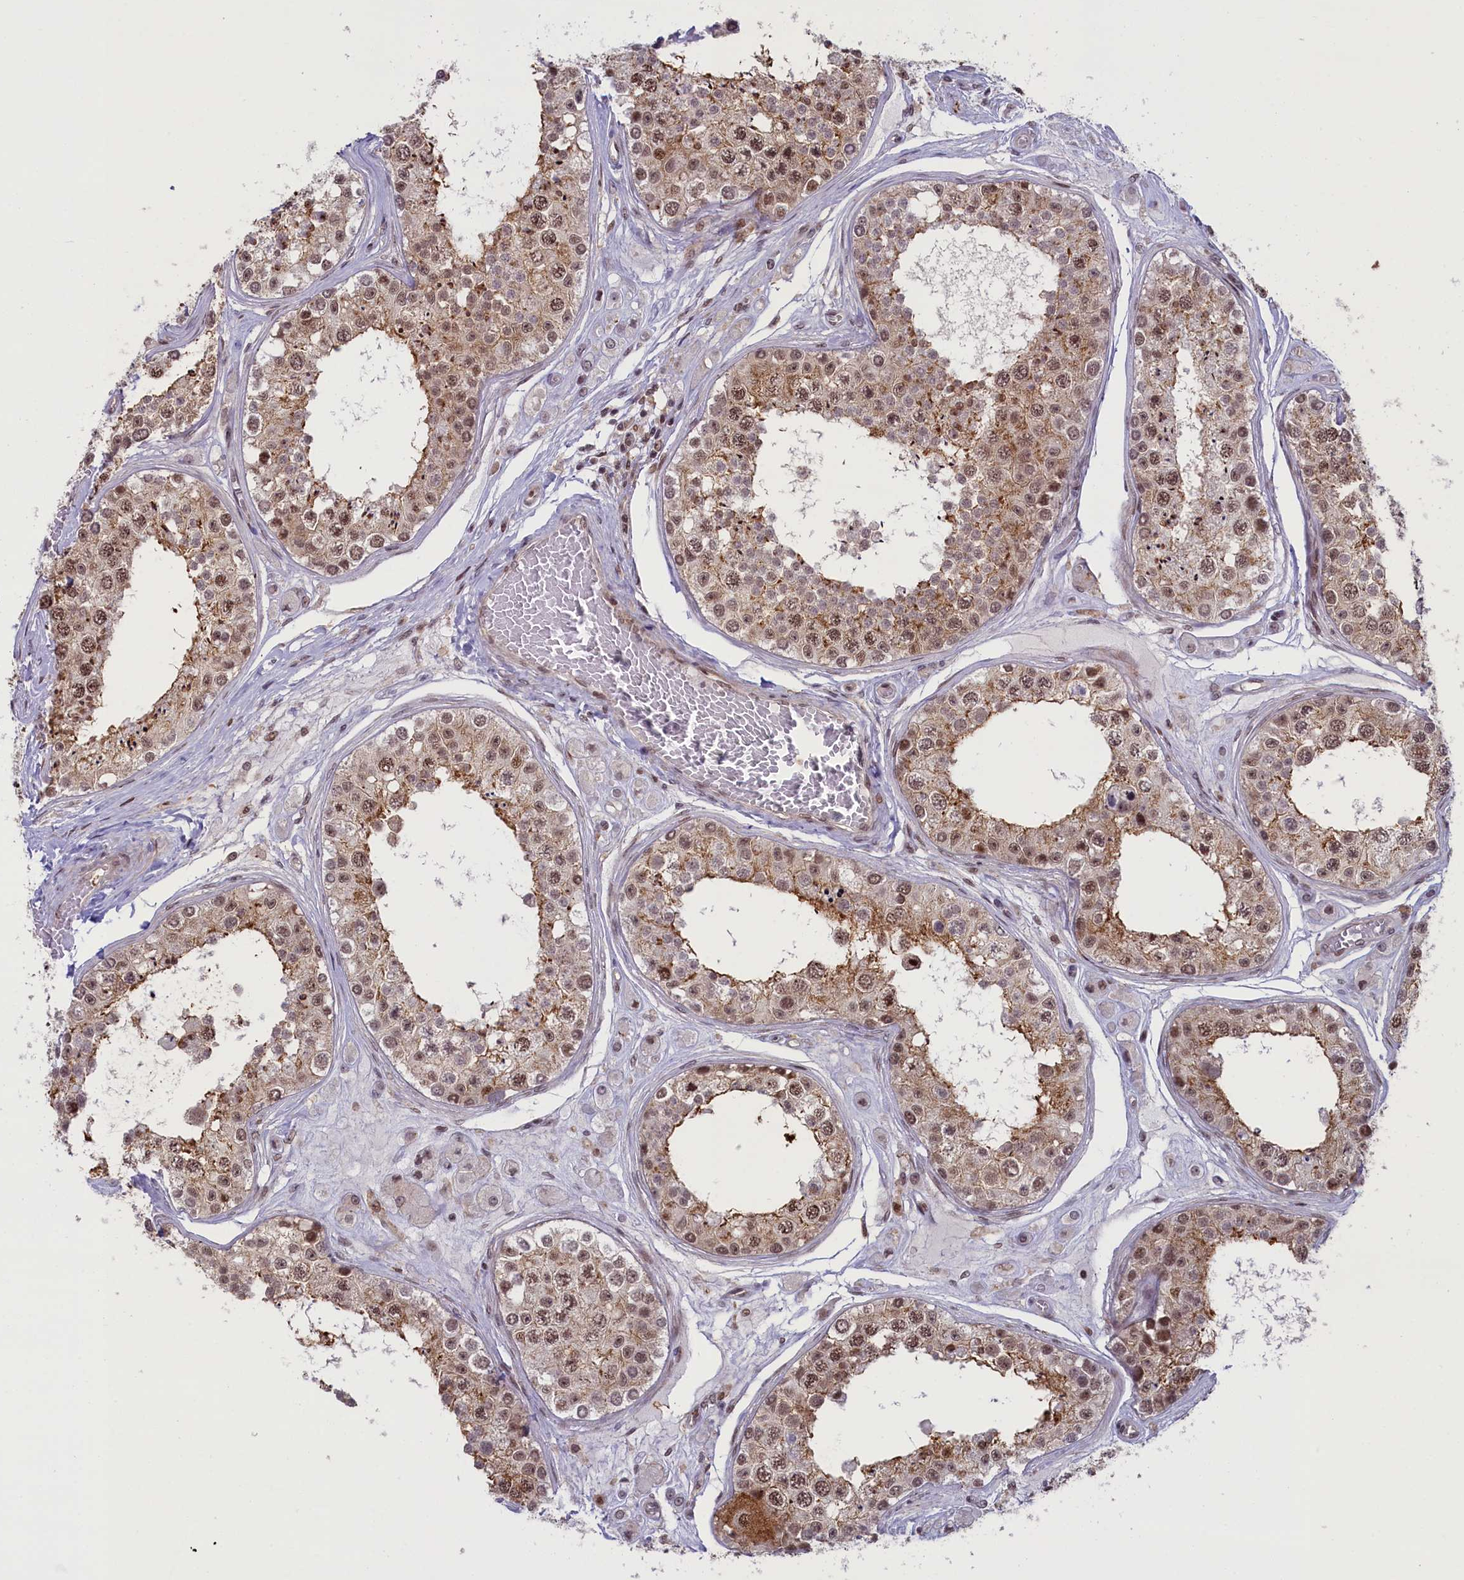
{"staining": {"intensity": "moderate", "quantity": ">75%", "location": "nuclear"}, "tissue": "testis", "cell_type": "Cells in seminiferous ducts", "image_type": "normal", "snomed": [{"axis": "morphology", "description": "Normal tissue, NOS"}, {"axis": "topography", "description": "Testis"}], "caption": "Immunohistochemistry (DAB (3,3'-diaminobenzidine)) staining of normal testis exhibits moderate nuclear protein positivity in approximately >75% of cells in seminiferous ducts.", "gene": "FCHO1", "patient": {"sex": "male", "age": 25}}